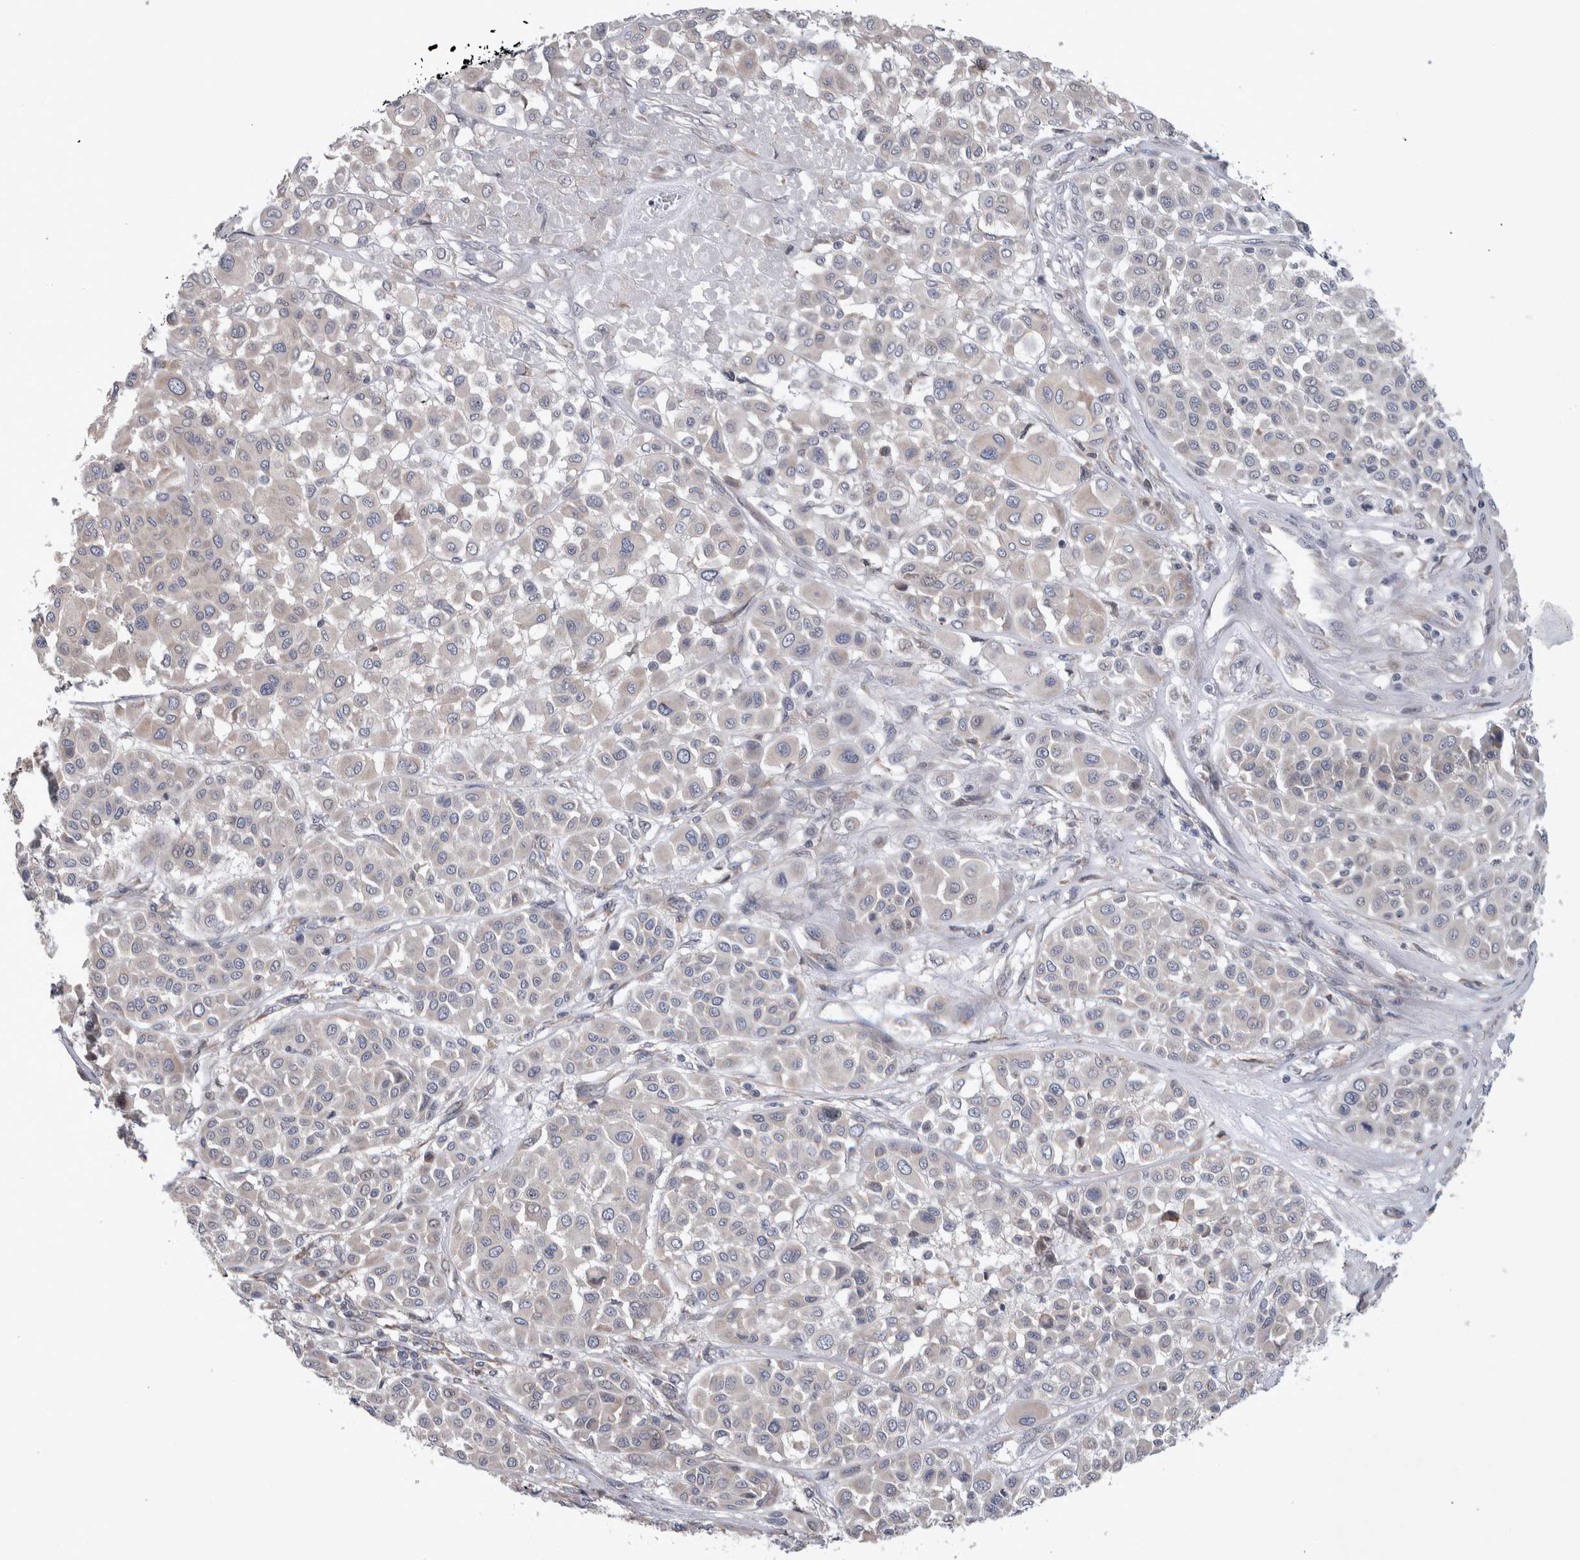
{"staining": {"intensity": "negative", "quantity": "none", "location": "none"}, "tissue": "melanoma", "cell_type": "Tumor cells", "image_type": "cancer", "snomed": [{"axis": "morphology", "description": "Malignant melanoma, Metastatic site"}, {"axis": "topography", "description": "Soft tissue"}], "caption": "A high-resolution photomicrograph shows IHC staining of malignant melanoma (metastatic site), which demonstrates no significant staining in tumor cells. (Brightfield microscopy of DAB immunohistochemistry (IHC) at high magnification).", "gene": "IBTK", "patient": {"sex": "male", "age": 41}}